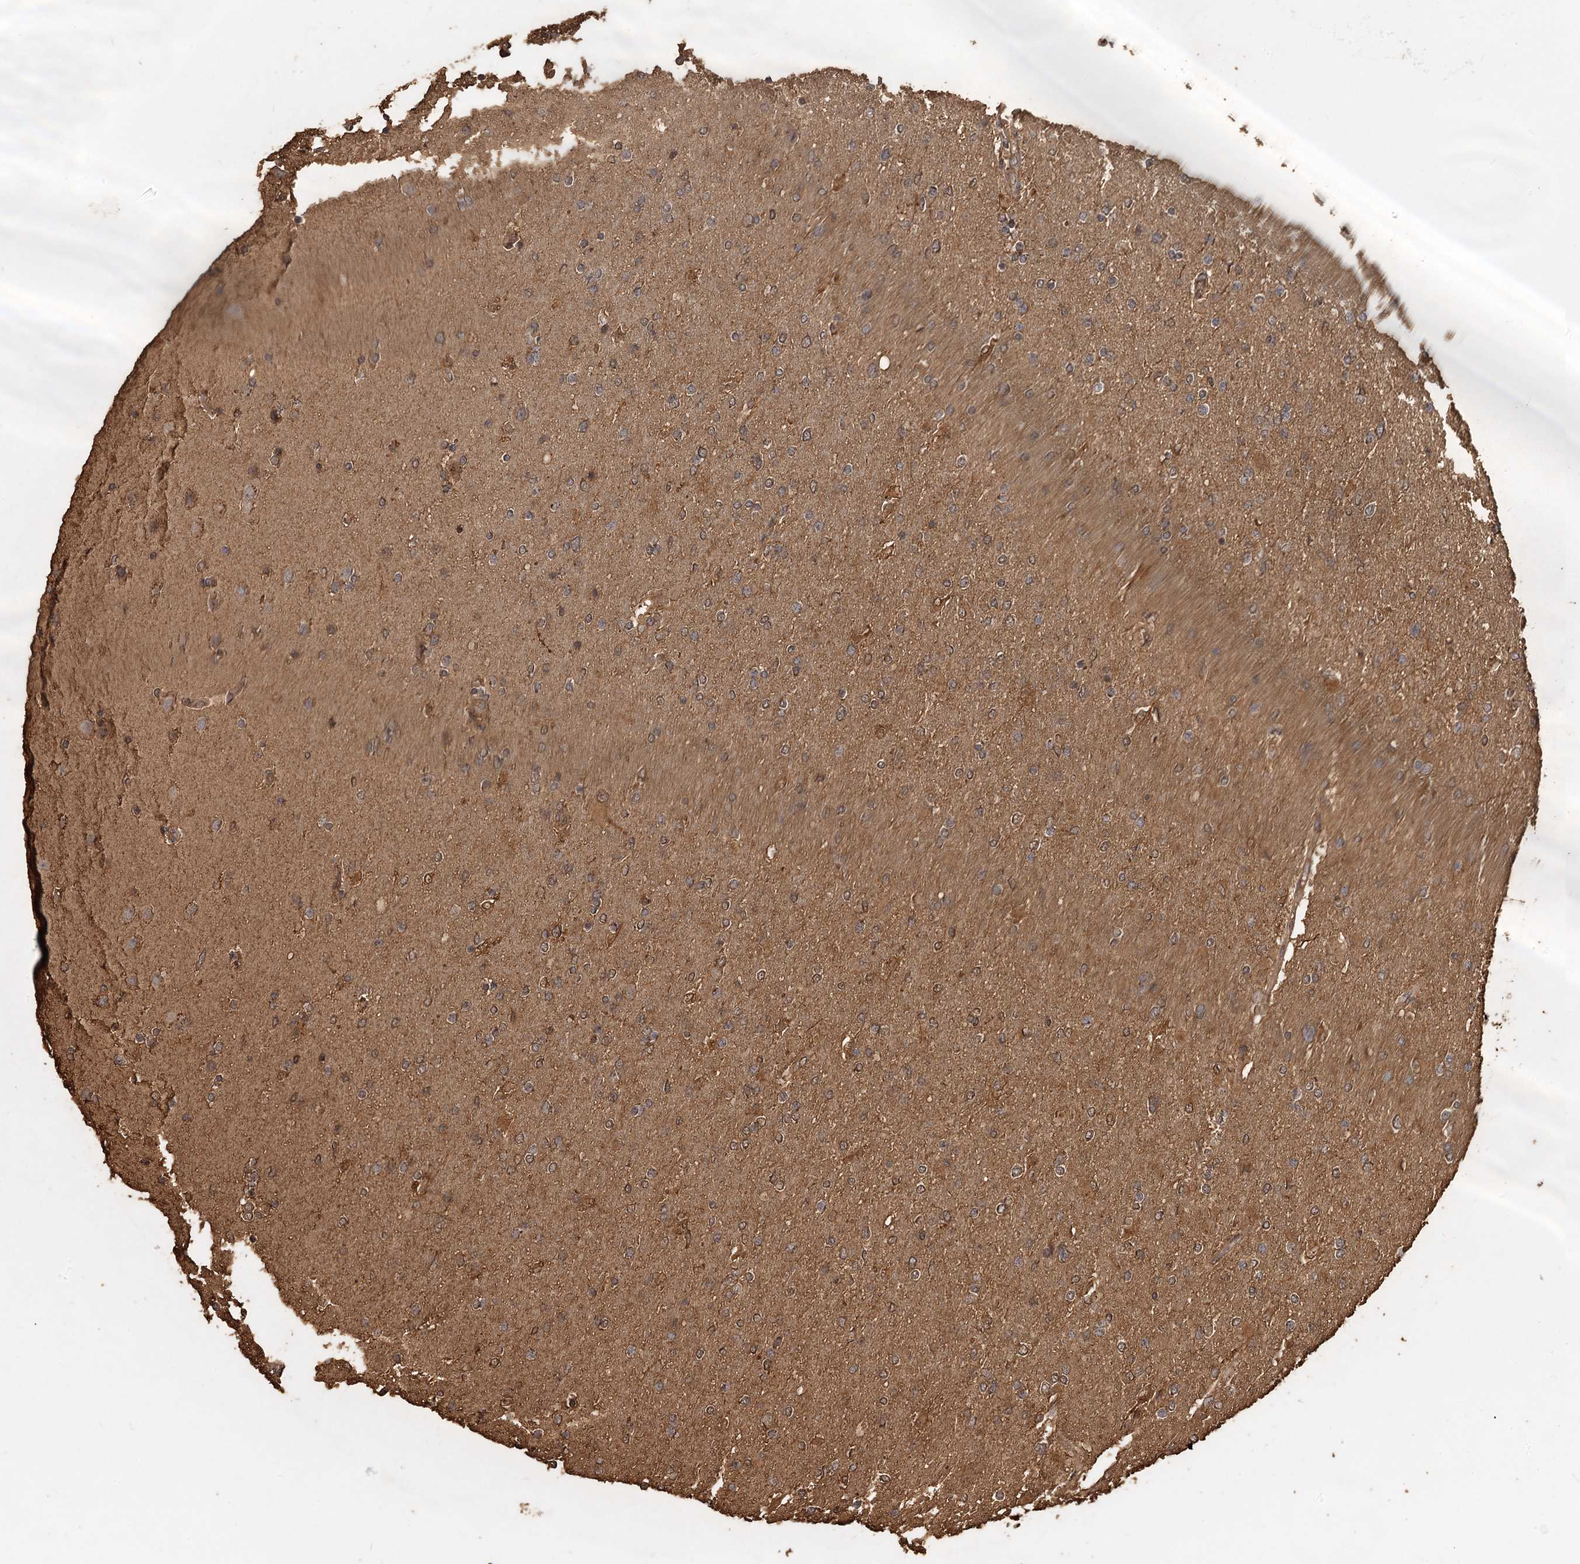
{"staining": {"intensity": "weak", "quantity": "25%-75%", "location": "cytoplasmic/membranous"}, "tissue": "glioma", "cell_type": "Tumor cells", "image_type": "cancer", "snomed": [{"axis": "morphology", "description": "Glioma, malignant, High grade"}, {"axis": "topography", "description": "Cerebral cortex"}], "caption": "Malignant glioma (high-grade) stained with DAB immunohistochemistry shows low levels of weak cytoplasmic/membranous positivity in about 25%-75% of tumor cells.", "gene": "PIK3C2A", "patient": {"sex": "female", "age": 36}}